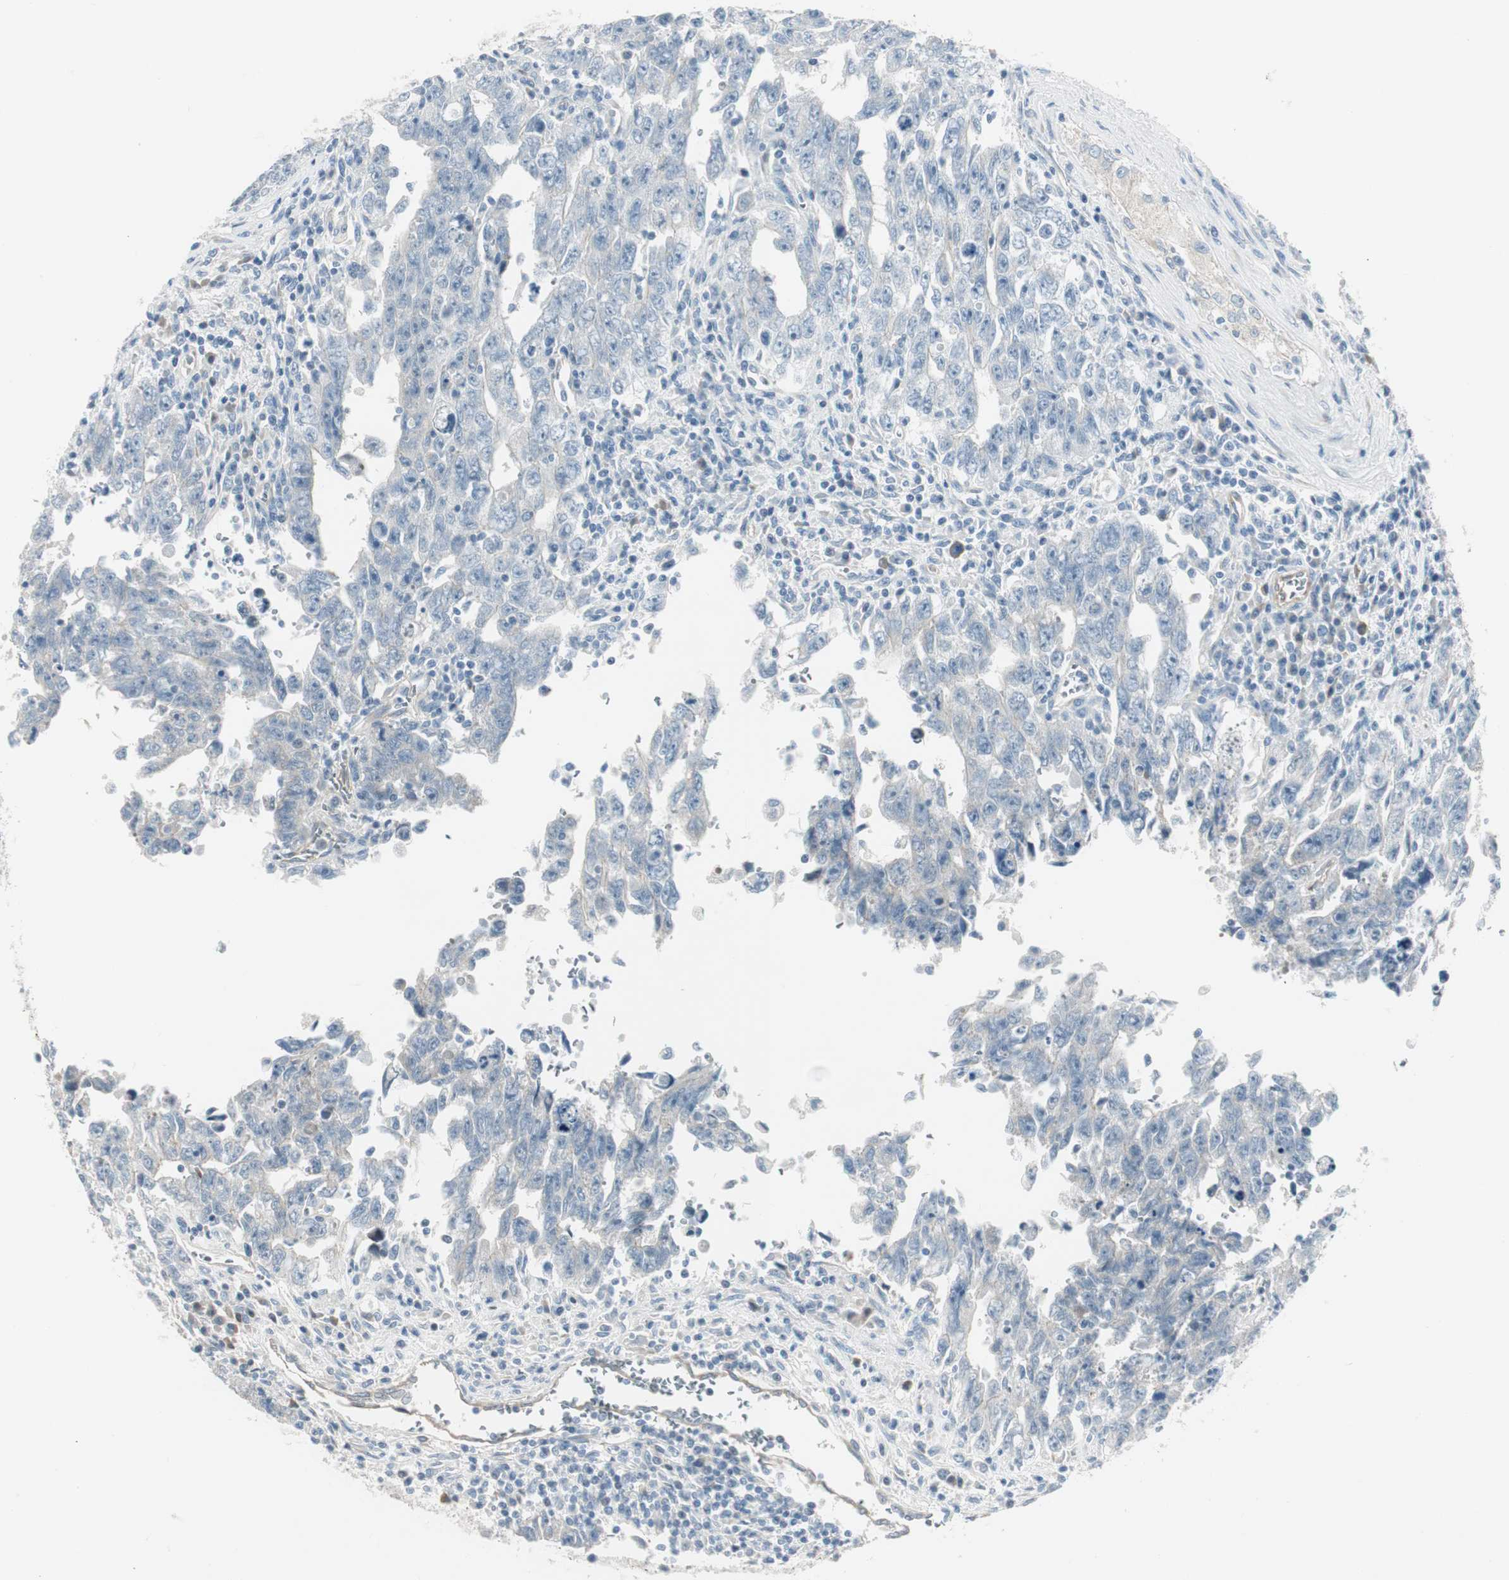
{"staining": {"intensity": "negative", "quantity": "none", "location": "none"}, "tissue": "testis cancer", "cell_type": "Tumor cells", "image_type": "cancer", "snomed": [{"axis": "morphology", "description": "Carcinoma, Embryonal, NOS"}, {"axis": "topography", "description": "Testis"}], "caption": "IHC histopathology image of human testis cancer (embryonal carcinoma) stained for a protein (brown), which reveals no expression in tumor cells.", "gene": "SPINK4", "patient": {"sex": "male", "age": 28}}